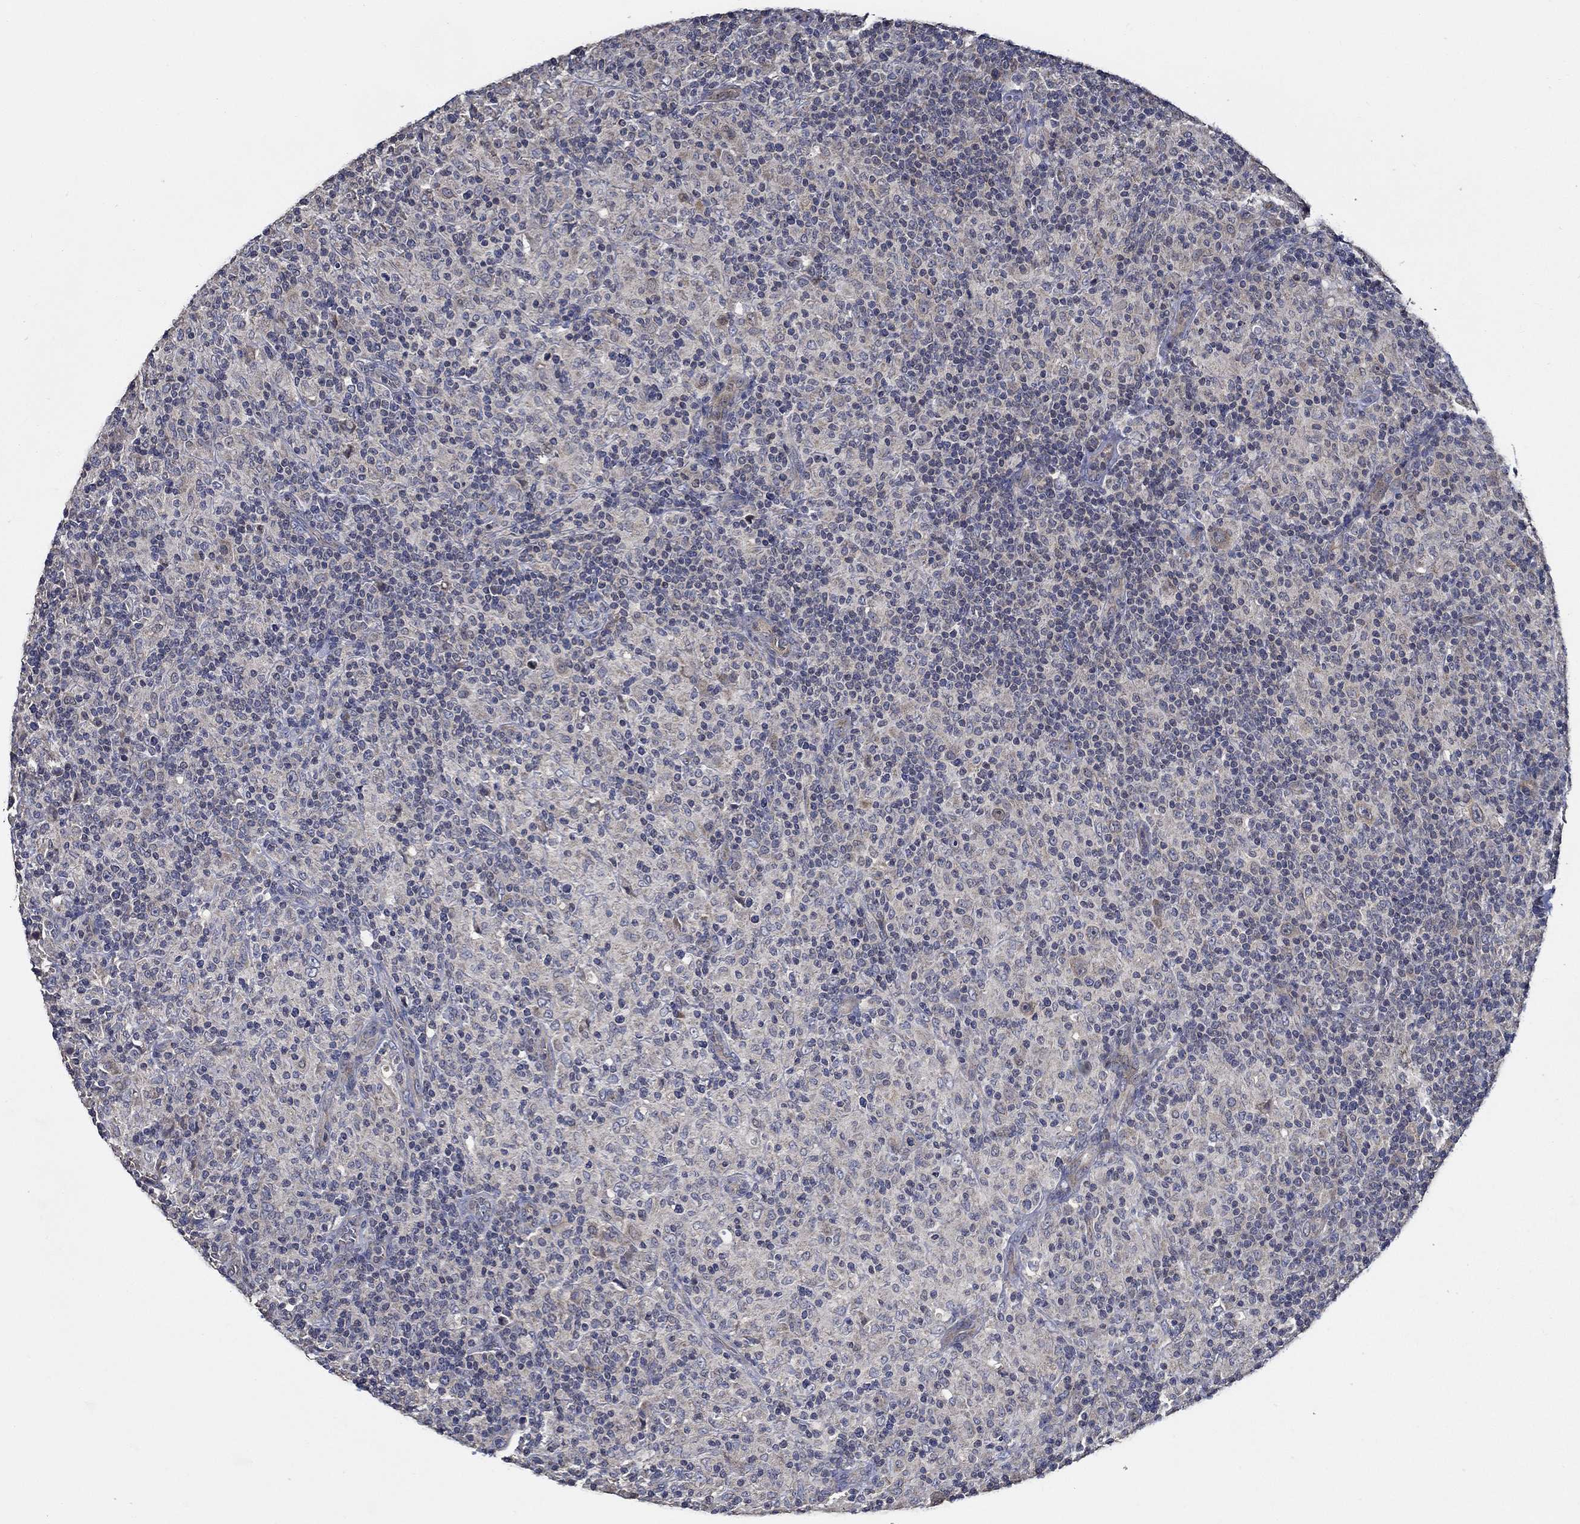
{"staining": {"intensity": "negative", "quantity": "none", "location": "none"}, "tissue": "lymphoma", "cell_type": "Tumor cells", "image_type": "cancer", "snomed": [{"axis": "morphology", "description": "Hodgkin's disease, NOS"}, {"axis": "topography", "description": "Lymph node"}], "caption": "This photomicrograph is of Hodgkin's disease stained with immunohistochemistry (IHC) to label a protein in brown with the nuclei are counter-stained blue. There is no staining in tumor cells.", "gene": "WDR53", "patient": {"sex": "male", "age": 70}}